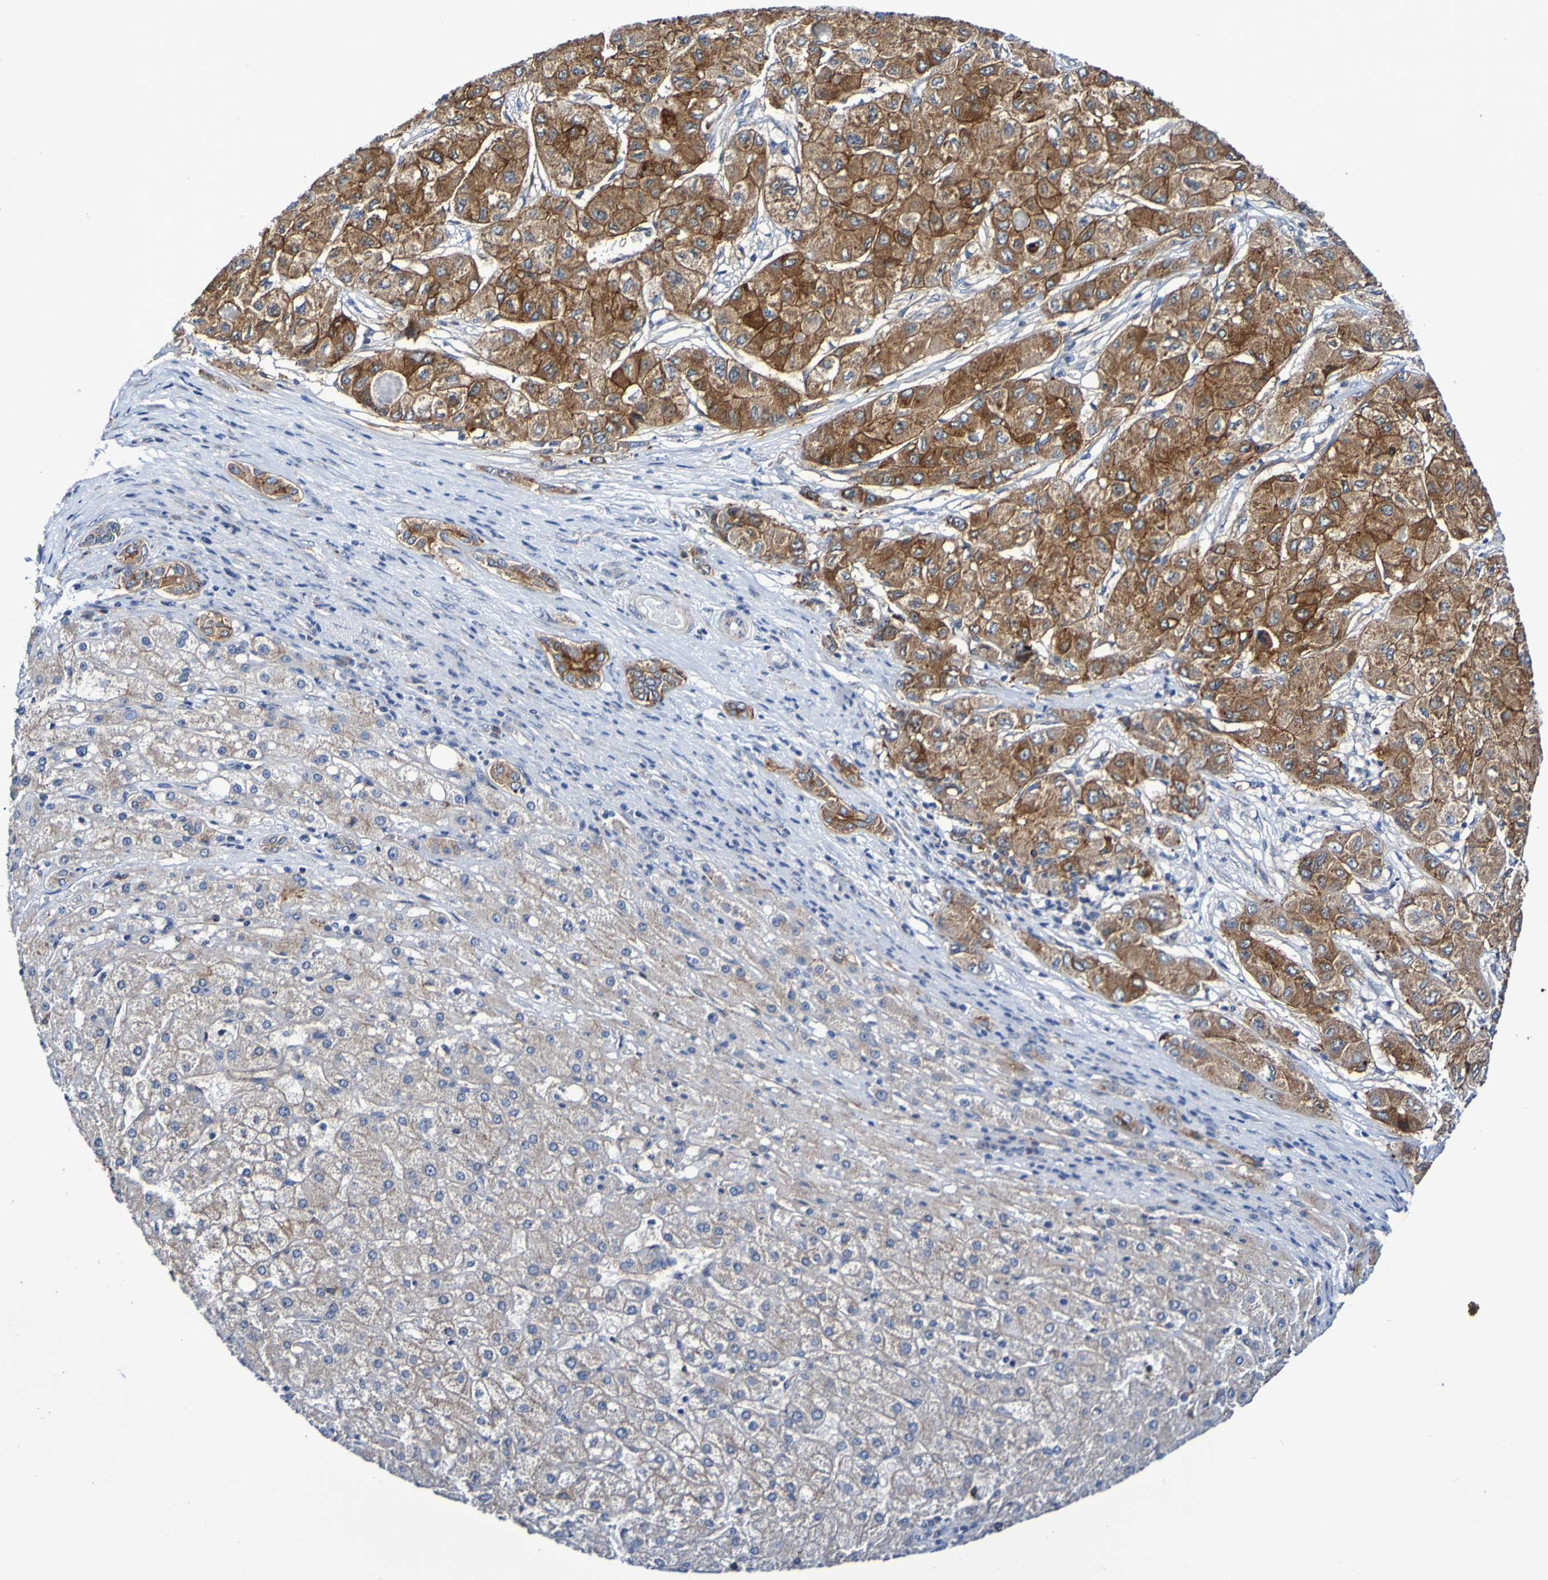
{"staining": {"intensity": "strong", "quantity": ">75%", "location": "cytoplasmic/membranous"}, "tissue": "liver cancer", "cell_type": "Tumor cells", "image_type": "cancer", "snomed": [{"axis": "morphology", "description": "Carcinoma, Hepatocellular, NOS"}, {"axis": "topography", "description": "Liver"}], "caption": "The image displays immunohistochemical staining of liver cancer (hepatocellular carcinoma). There is strong cytoplasmic/membranous positivity is appreciated in about >75% of tumor cells.", "gene": "GJB1", "patient": {"sex": "male", "age": 80}}